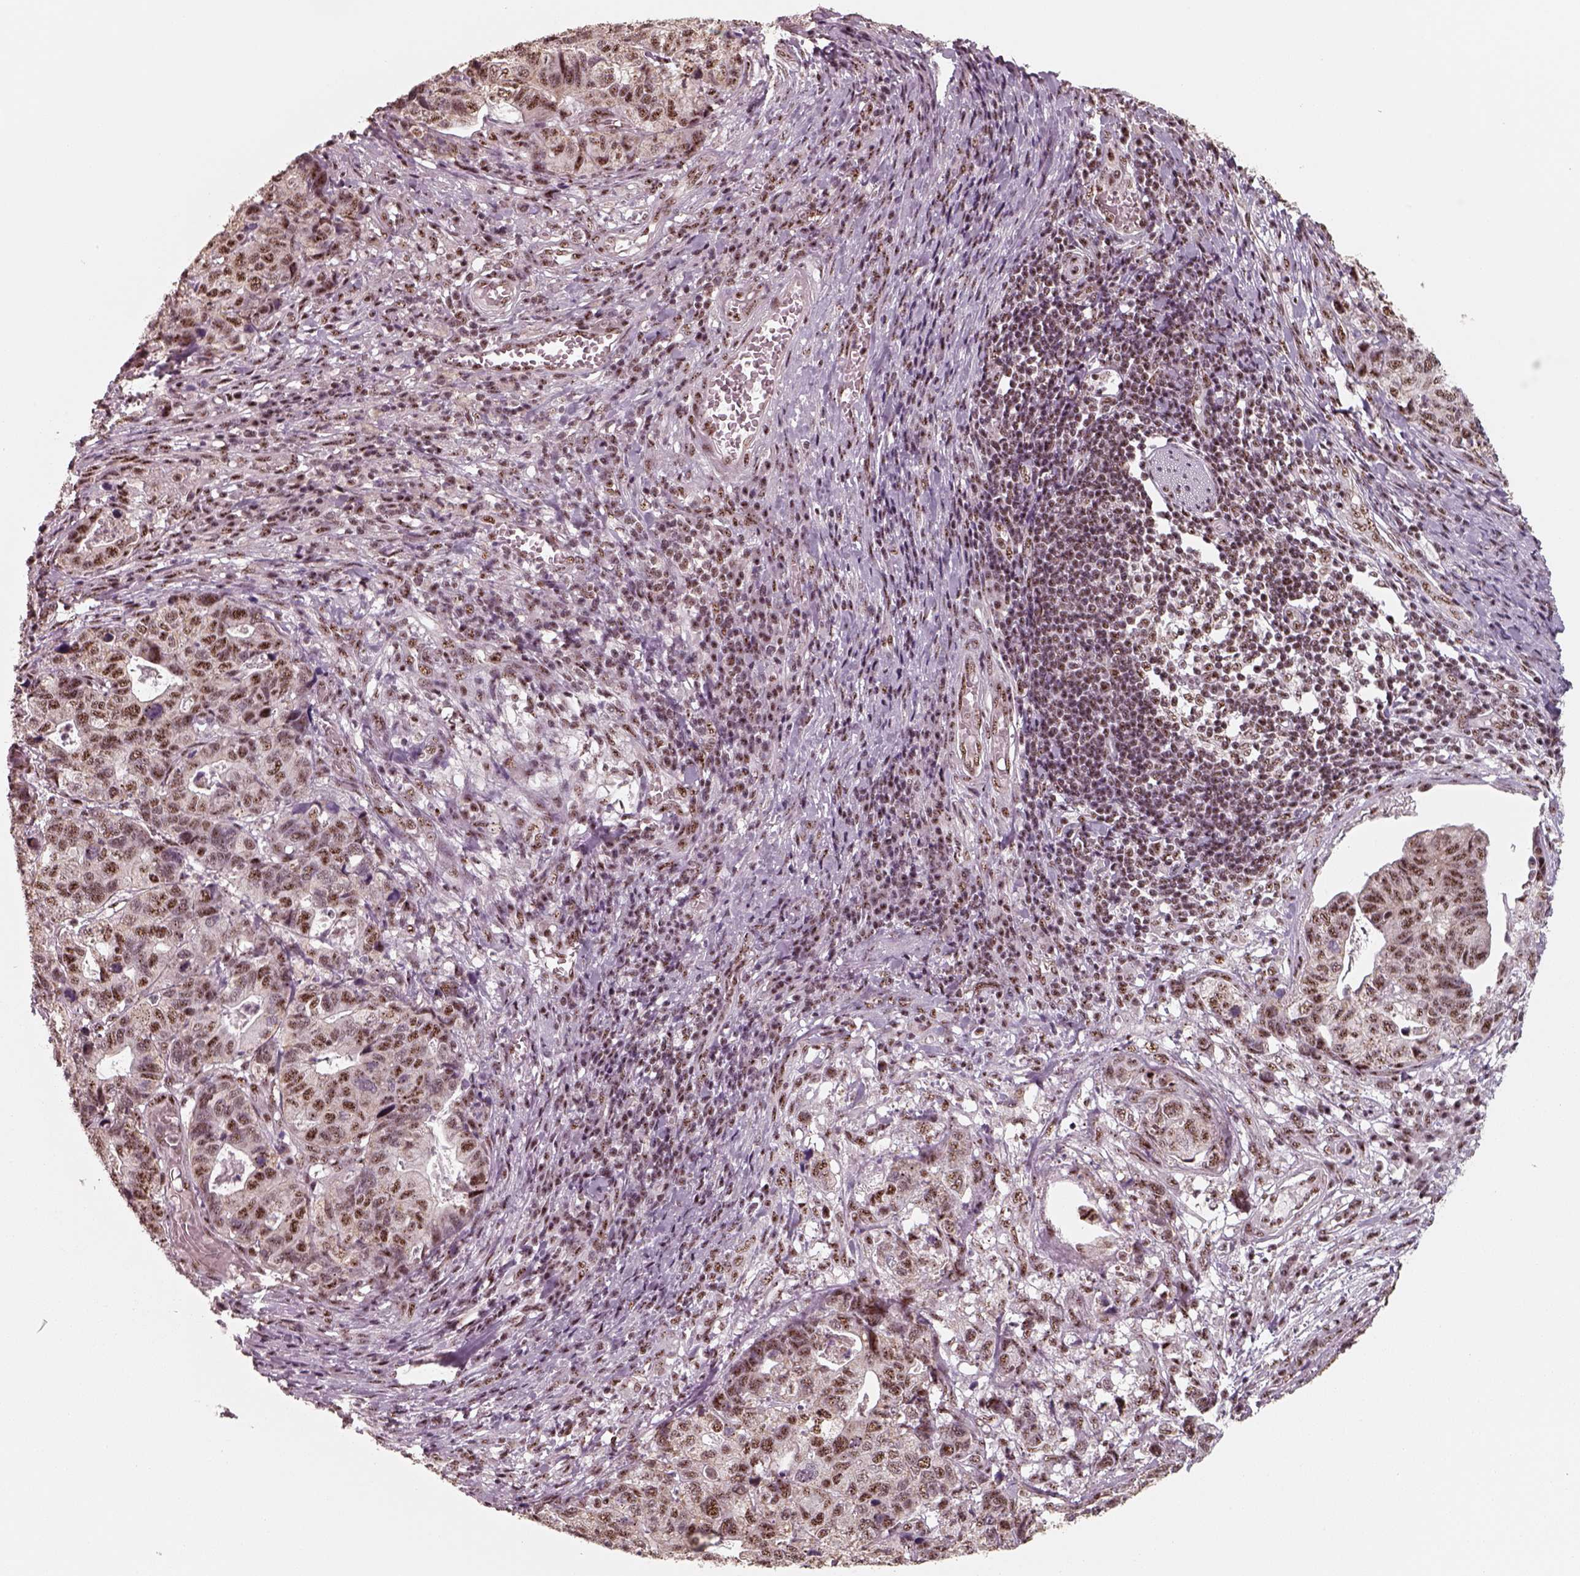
{"staining": {"intensity": "moderate", "quantity": ">75%", "location": "nuclear"}, "tissue": "stomach cancer", "cell_type": "Tumor cells", "image_type": "cancer", "snomed": [{"axis": "morphology", "description": "Adenocarcinoma, NOS"}, {"axis": "topography", "description": "Stomach, upper"}], "caption": "Immunohistochemical staining of human stomach adenocarcinoma demonstrates moderate nuclear protein positivity in about >75% of tumor cells.", "gene": "ATXN7L3", "patient": {"sex": "female", "age": 67}}